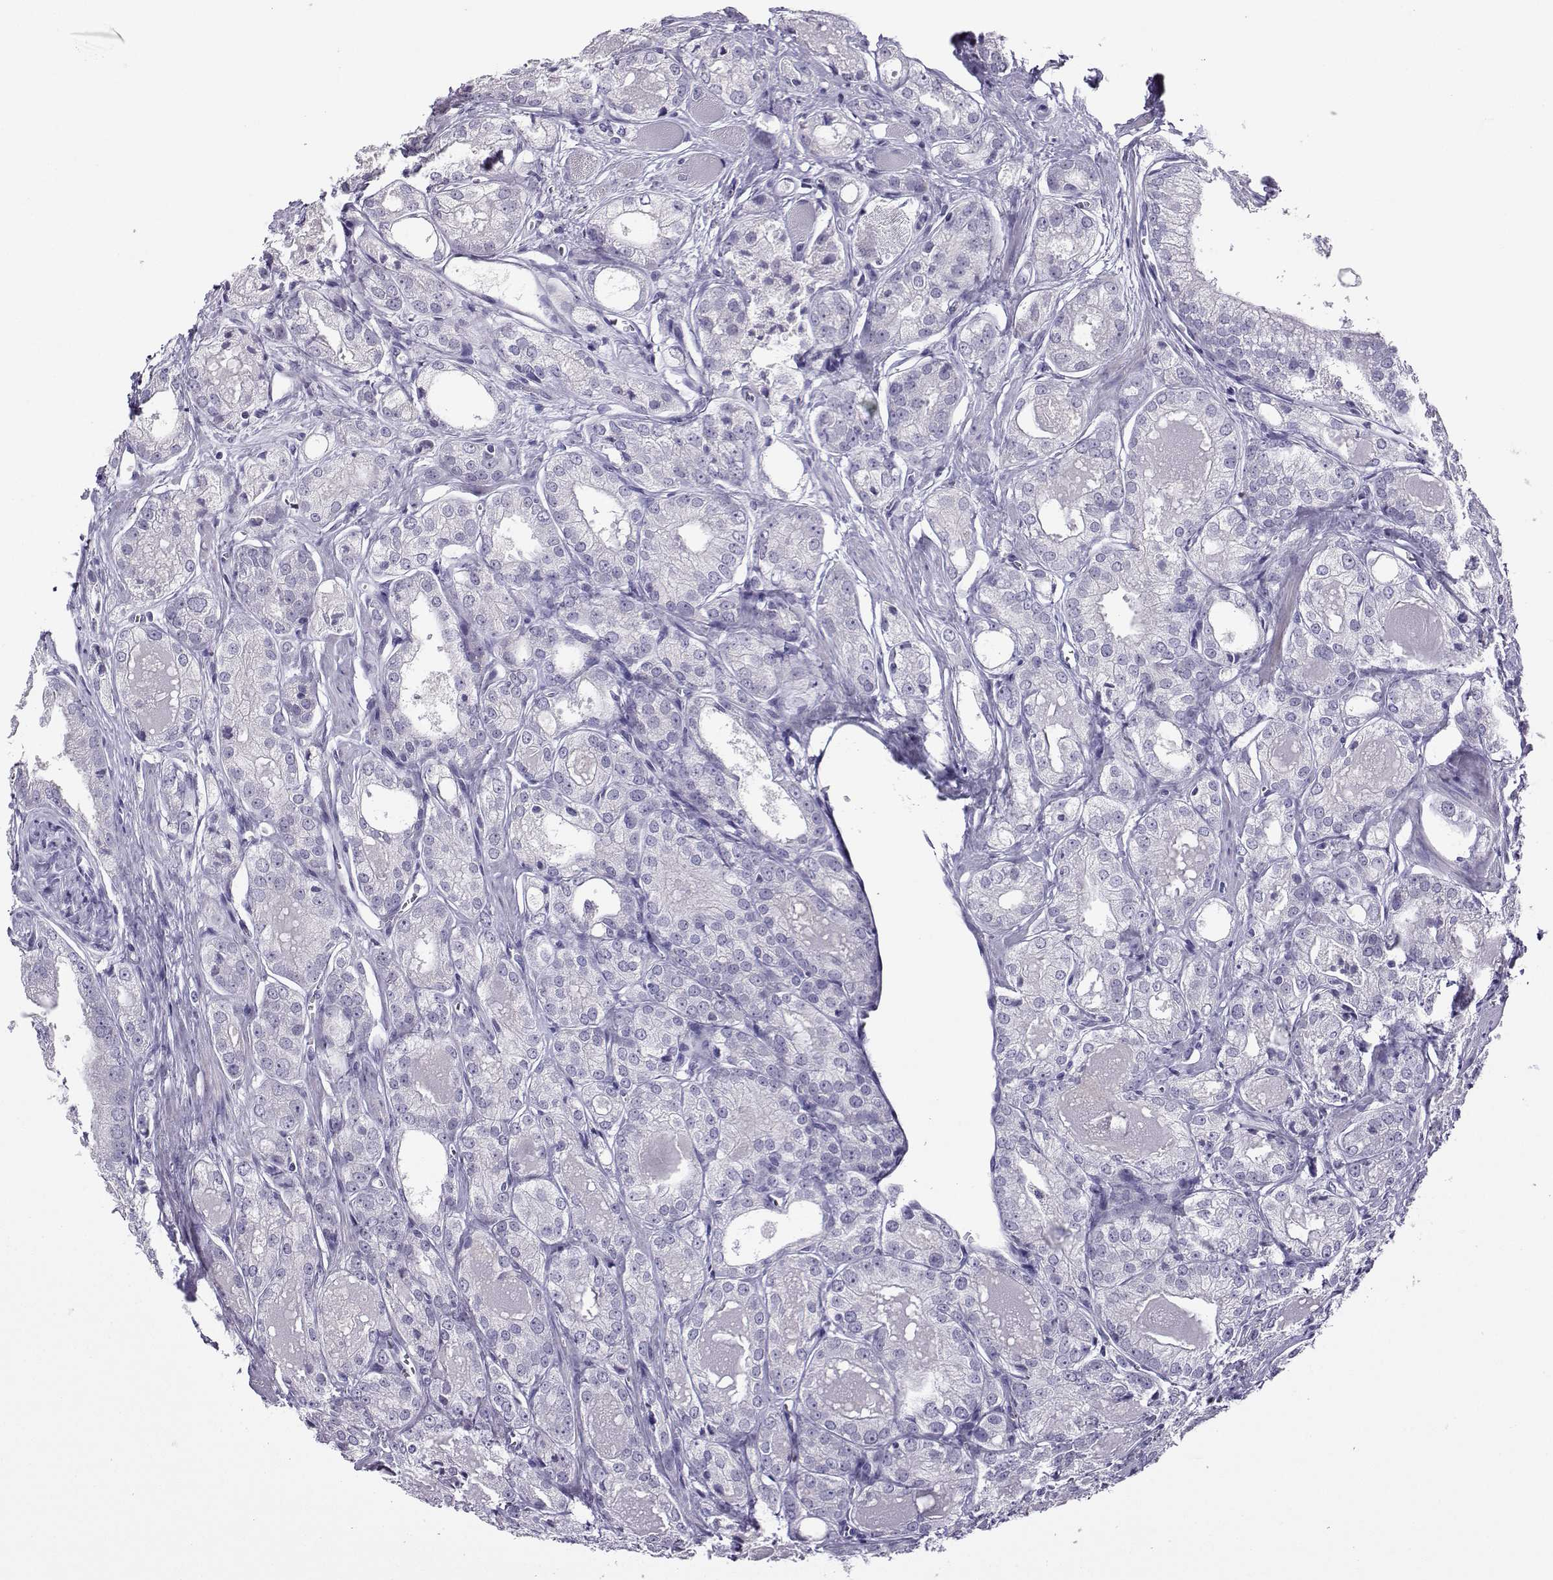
{"staining": {"intensity": "negative", "quantity": "none", "location": "none"}, "tissue": "prostate cancer", "cell_type": "Tumor cells", "image_type": "cancer", "snomed": [{"axis": "morphology", "description": "Adenocarcinoma, NOS"}, {"axis": "morphology", "description": "Adenocarcinoma, High grade"}, {"axis": "topography", "description": "Prostate"}], "caption": "Tumor cells are negative for brown protein staining in prostate high-grade adenocarcinoma.", "gene": "FBXO24", "patient": {"sex": "male", "age": 70}}